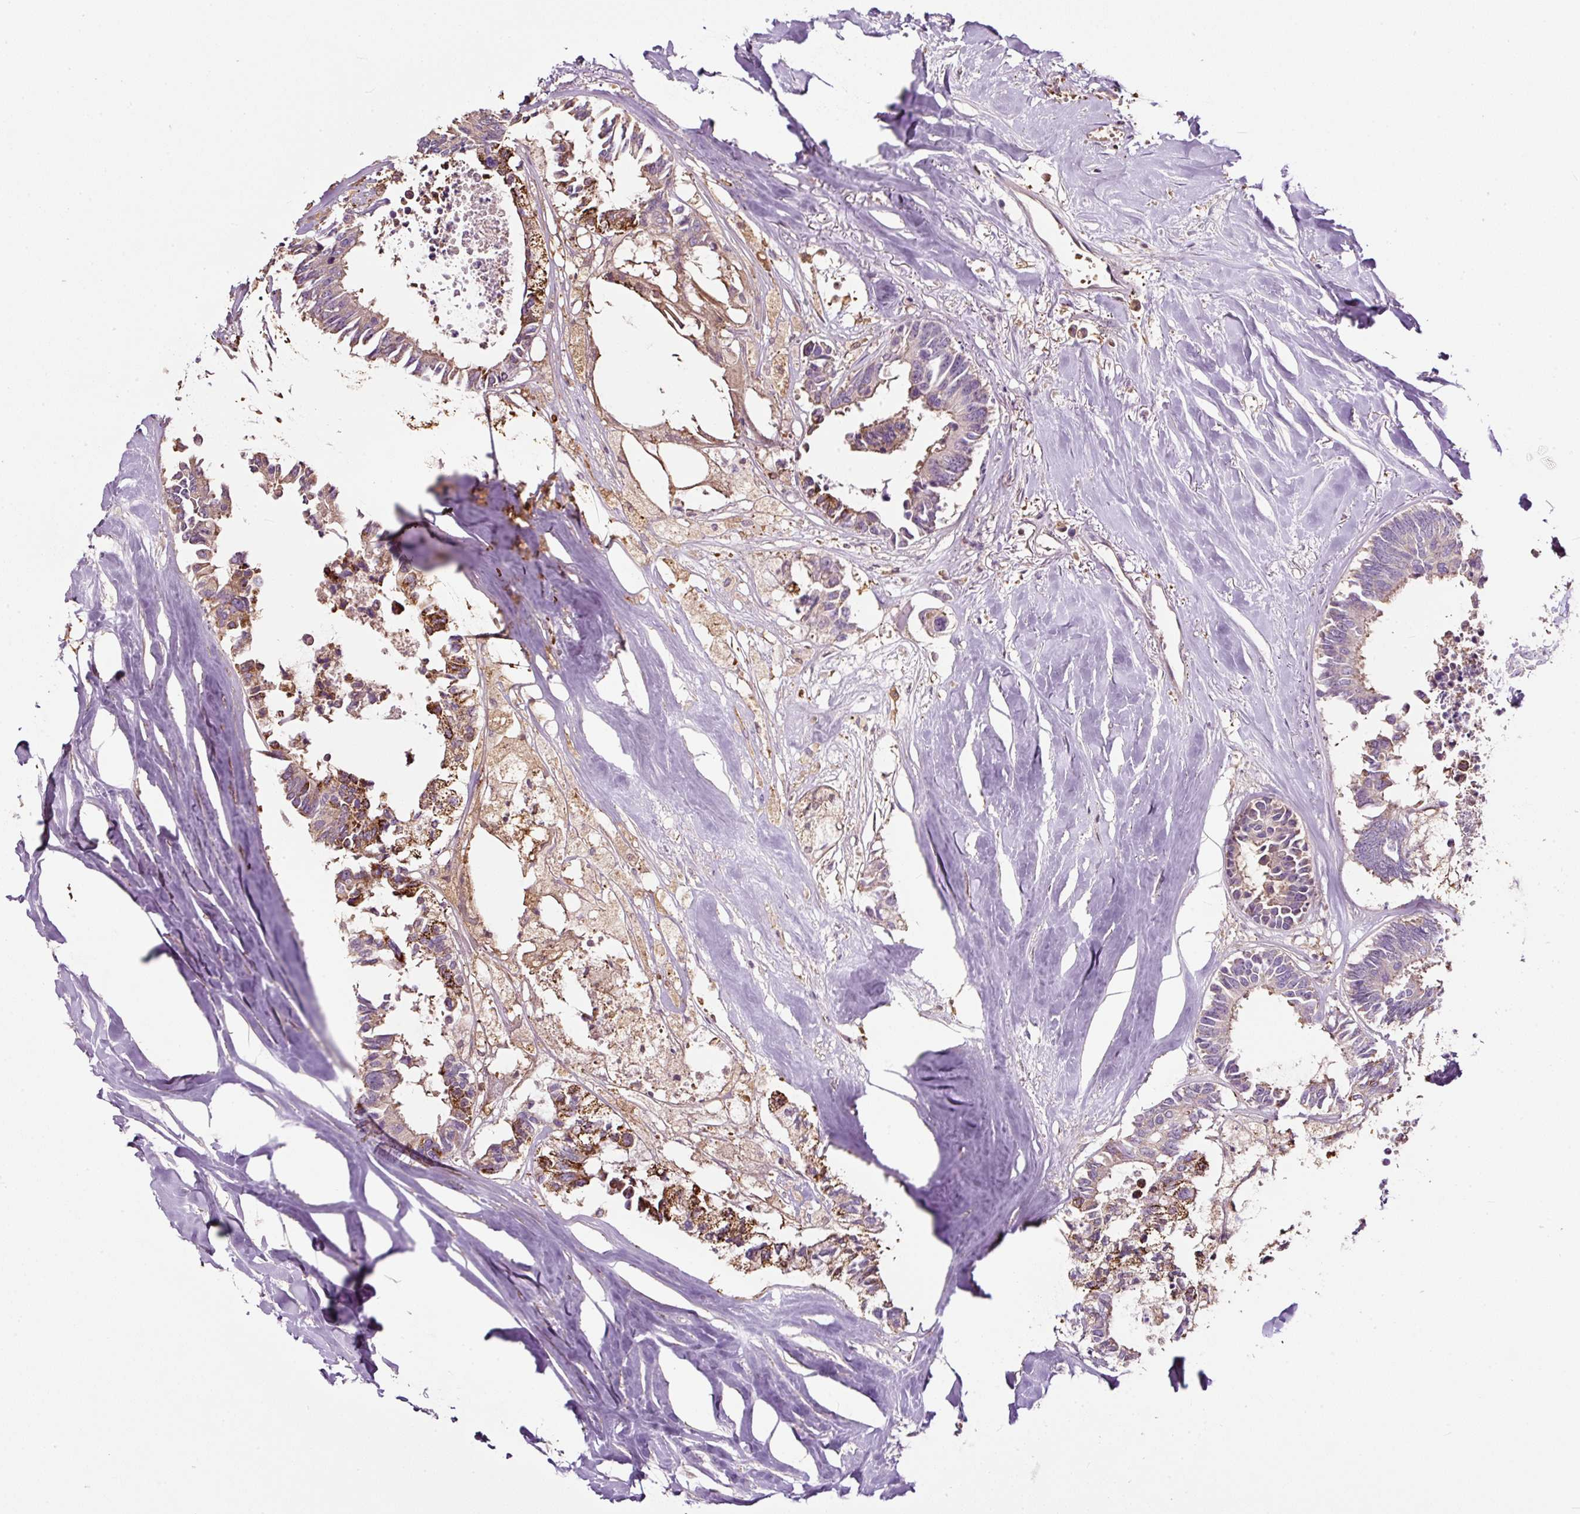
{"staining": {"intensity": "moderate", "quantity": "25%-75%", "location": "cytoplasmic/membranous"}, "tissue": "colorectal cancer", "cell_type": "Tumor cells", "image_type": "cancer", "snomed": [{"axis": "morphology", "description": "Adenocarcinoma, NOS"}, {"axis": "topography", "description": "Colon"}, {"axis": "topography", "description": "Rectum"}], "caption": "High-magnification brightfield microscopy of adenocarcinoma (colorectal) stained with DAB (brown) and counterstained with hematoxylin (blue). tumor cells exhibit moderate cytoplasmic/membranous expression is identified in about25%-75% of cells.", "gene": "LRRC24", "patient": {"sex": "male", "age": 57}}